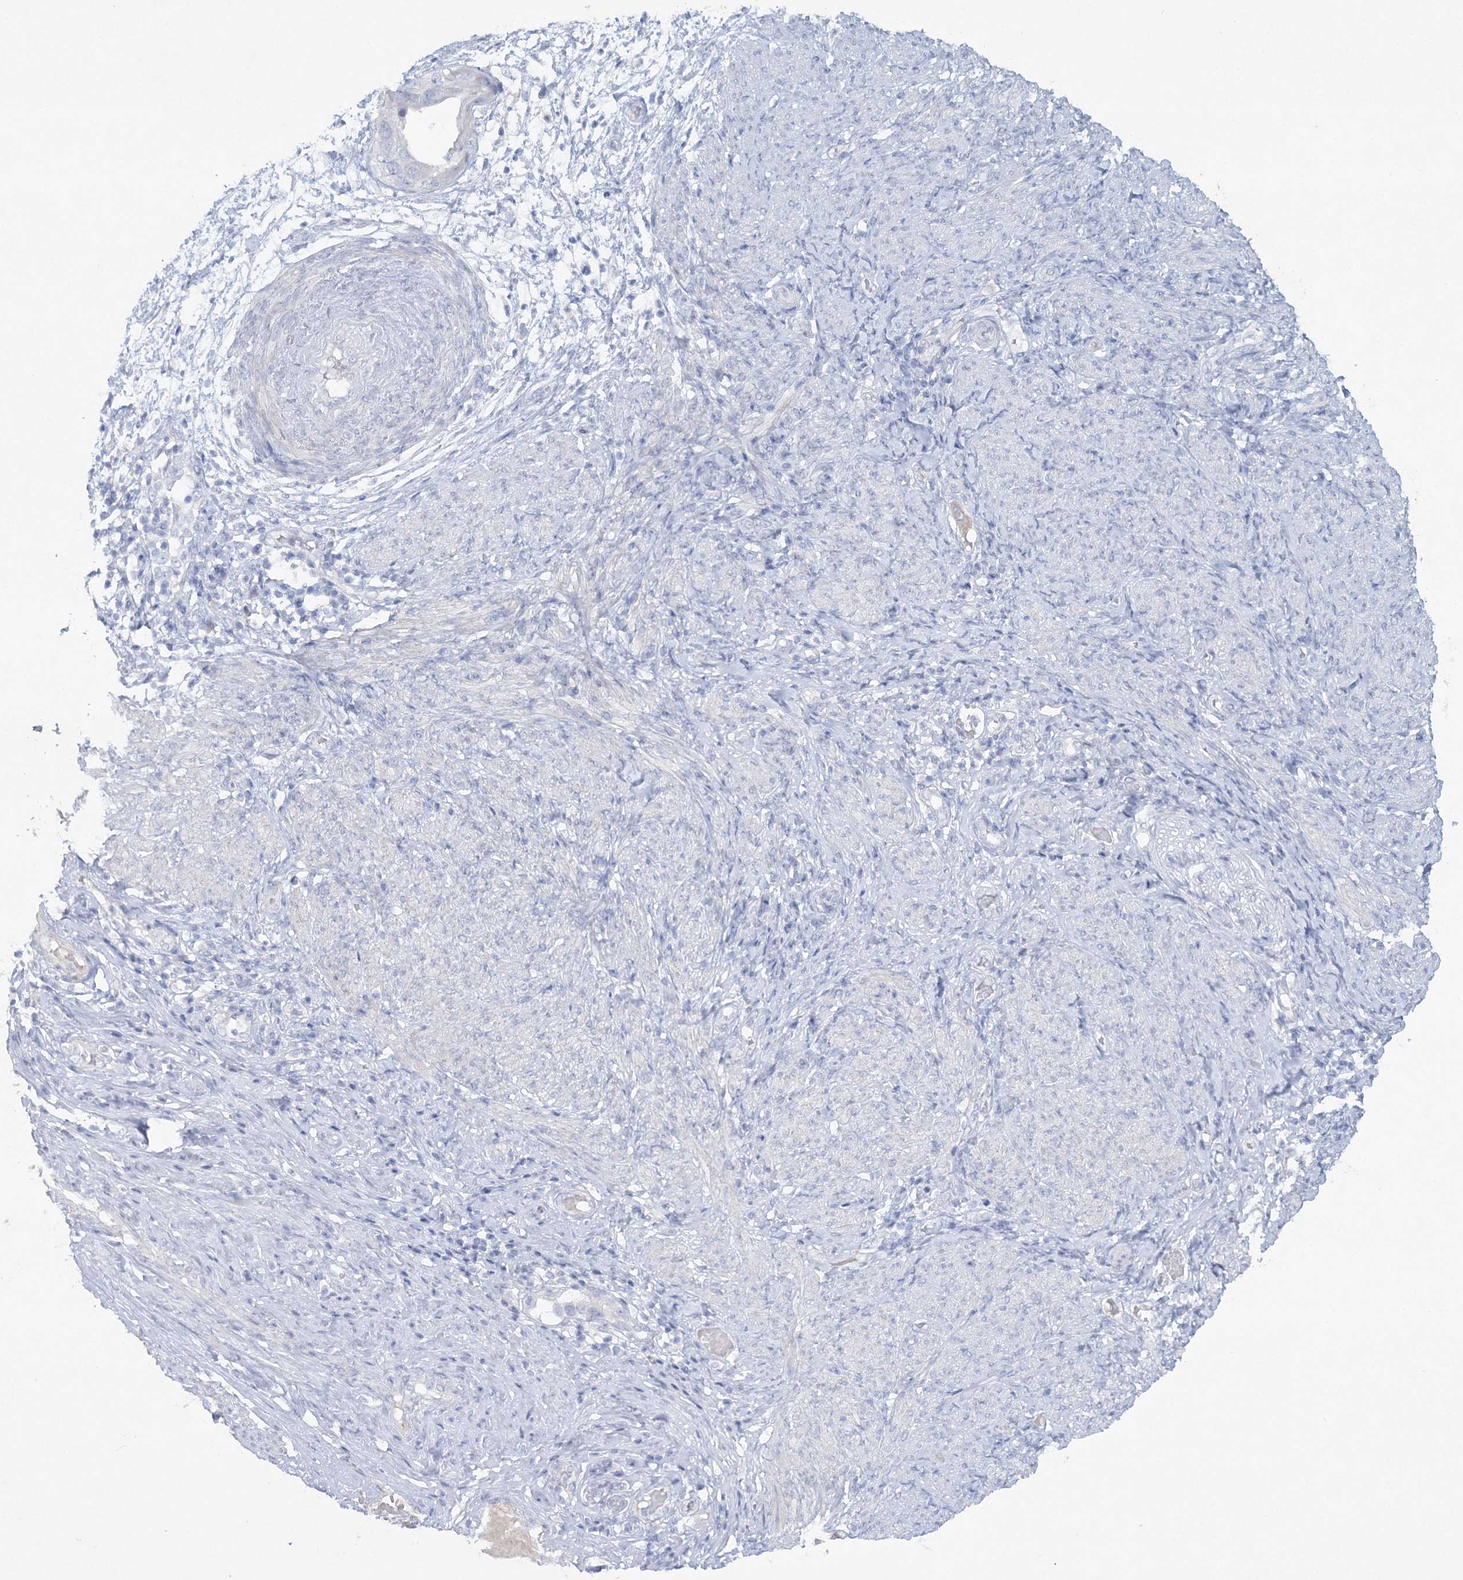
{"staining": {"intensity": "negative", "quantity": "none", "location": "none"}, "tissue": "endometrial cancer", "cell_type": "Tumor cells", "image_type": "cancer", "snomed": [{"axis": "morphology", "description": "Adenocarcinoma, NOS"}, {"axis": "topography", "description": "Endometrium"}], "caption": "Photomicrograph shows no protein positivity in tumor cells of adenocarcinoma (endometrial) tissue.", "gene": "GCKR", "patient": {"sex": "female", "age": 85}}